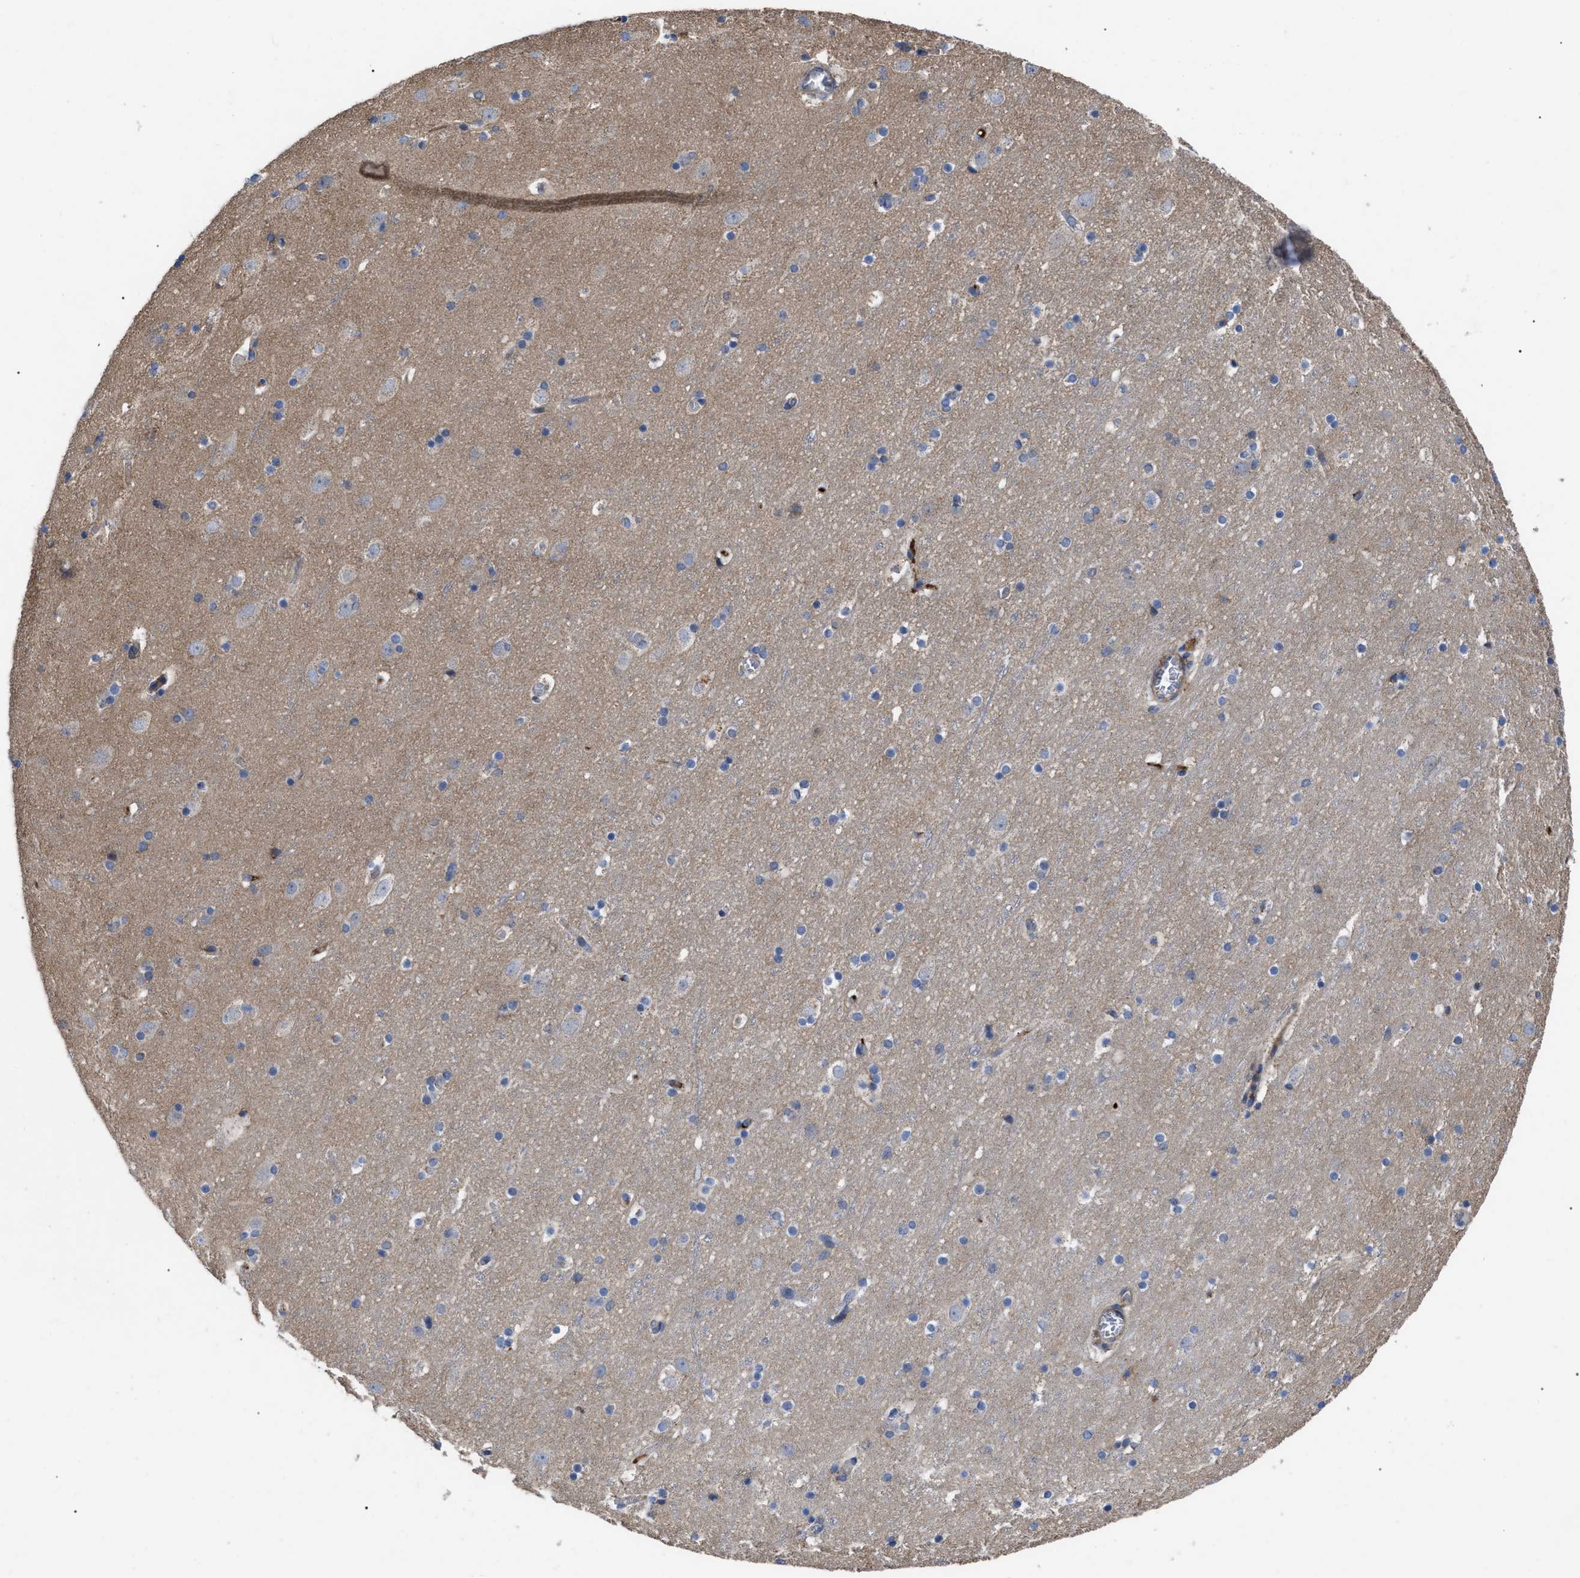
{"staining": {"intensity": "weak", "quantity": "25%-75%", "location": "cytoplasmic/membranous"}, "tissue": "cerebral cortex", "cell_type": "Endothelial cells", "image_type": "normal", "snomed": [{"axis": "morphology", "description": "Normal tissue, NOS"}, {"axis": "topography", "description": "Cerebral cortex"}], "caption": "Cerebral cortex stained with immunohistochemistry (IHC) demonstrates weak cytoplasmic/membranous positivity in approximately 25%-75% of endothelial cells.", "gene": "FAM171A2", "patient": {"sex": "male", "age": 45}}